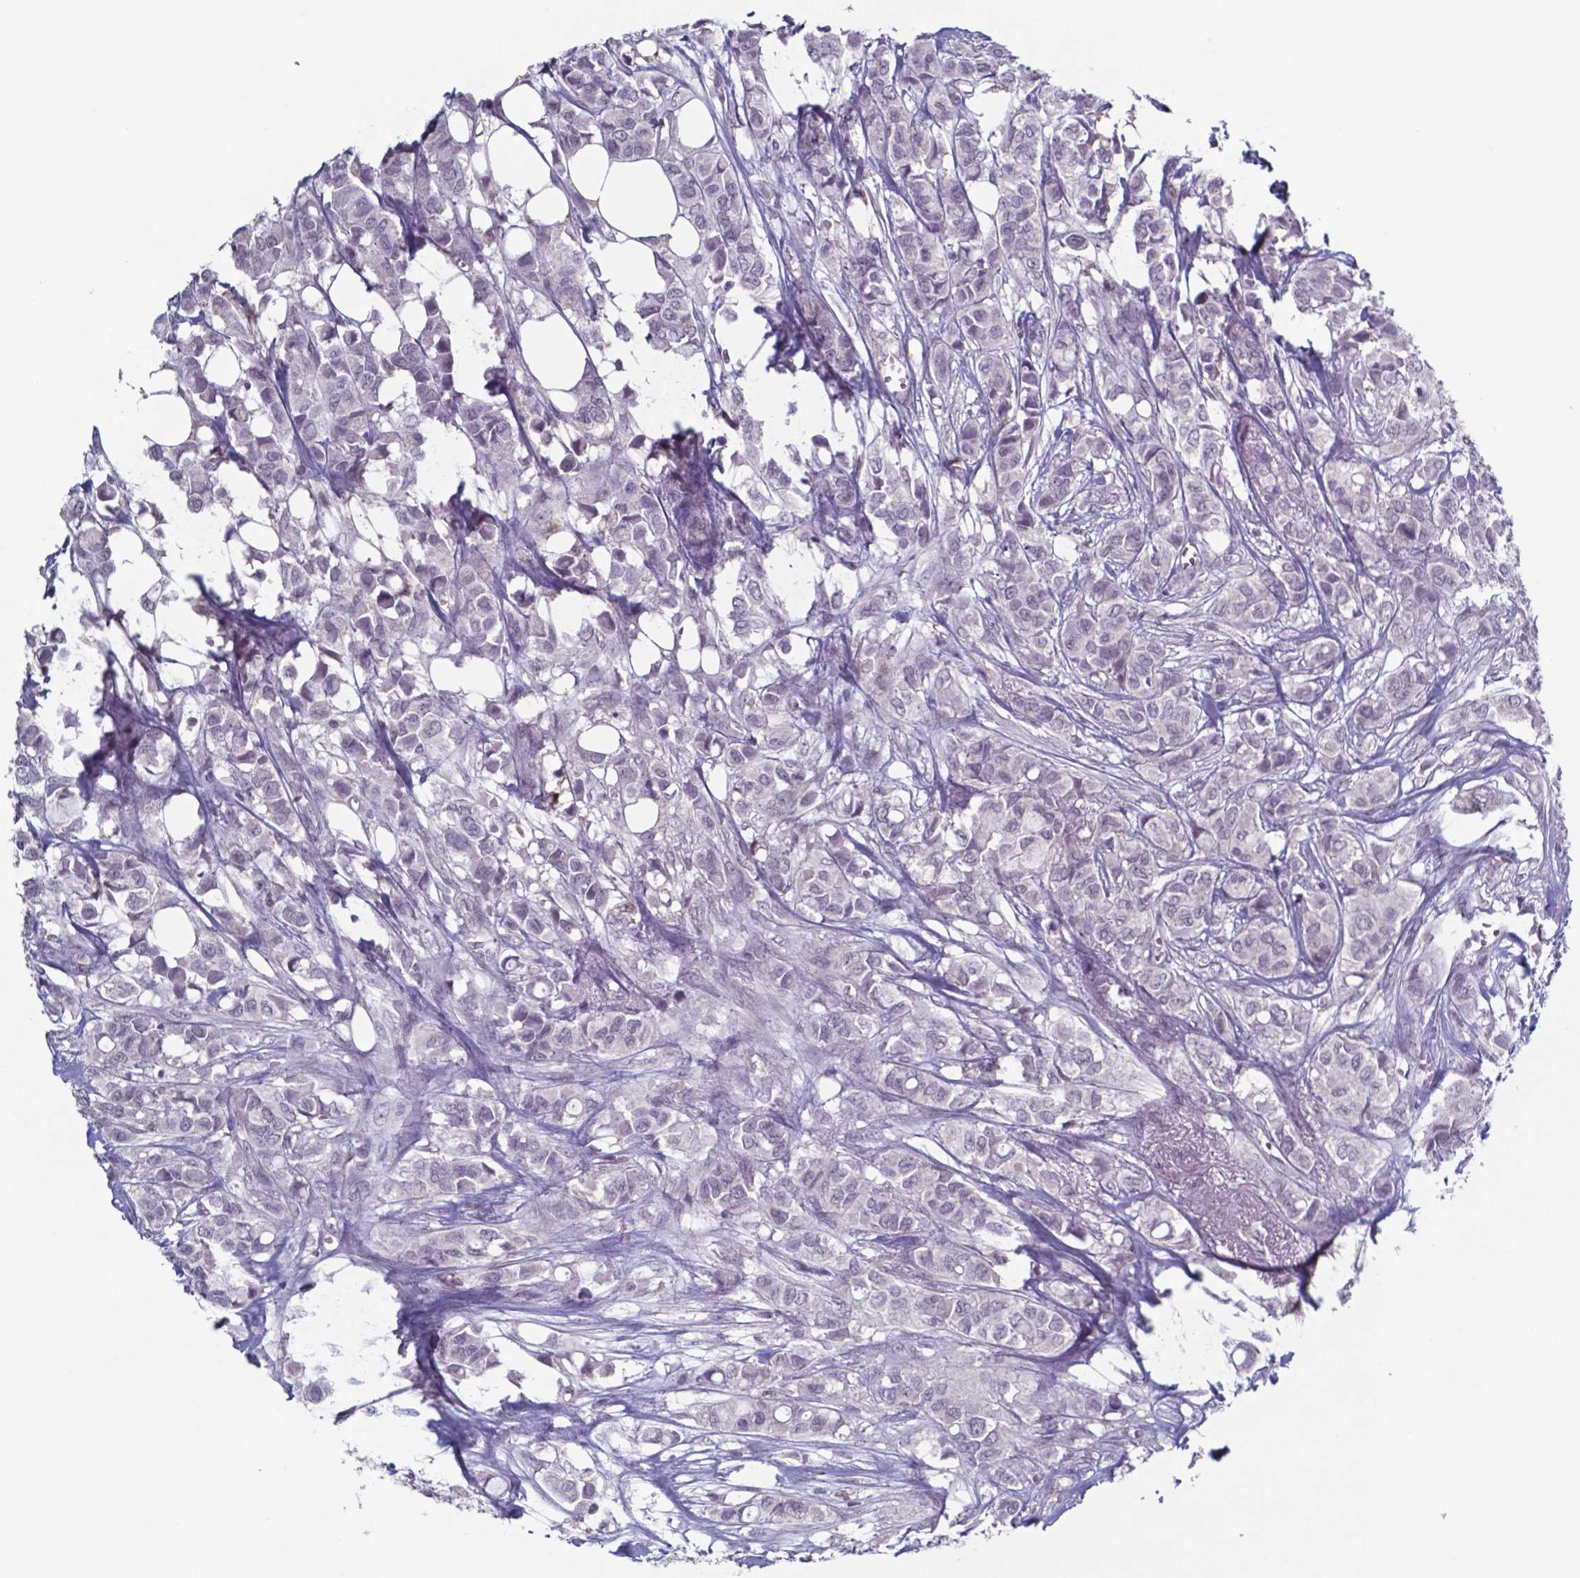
{"staining": {"intensity": "negative", "quantity": "none", "location": "none"}, "tissue": "breast cancer", "cell_type": "Tumor cells", "image_type": "cancer", "snomed": [{"axis": "morphology", "description": "Duct carcinoma"}, {"axis": "topography", "description": "Breast"}], "caption": "There is no significant positivity in tumor cells of breast intraductal carcinoma. (Stains: DAB immunohistochemistry (IHC) with hematoxylin counter stain, Microscopy: brightfield microscopy at high magnification).", "gene": "TDP2", "patient": {"sex": "female", "age": 85}}